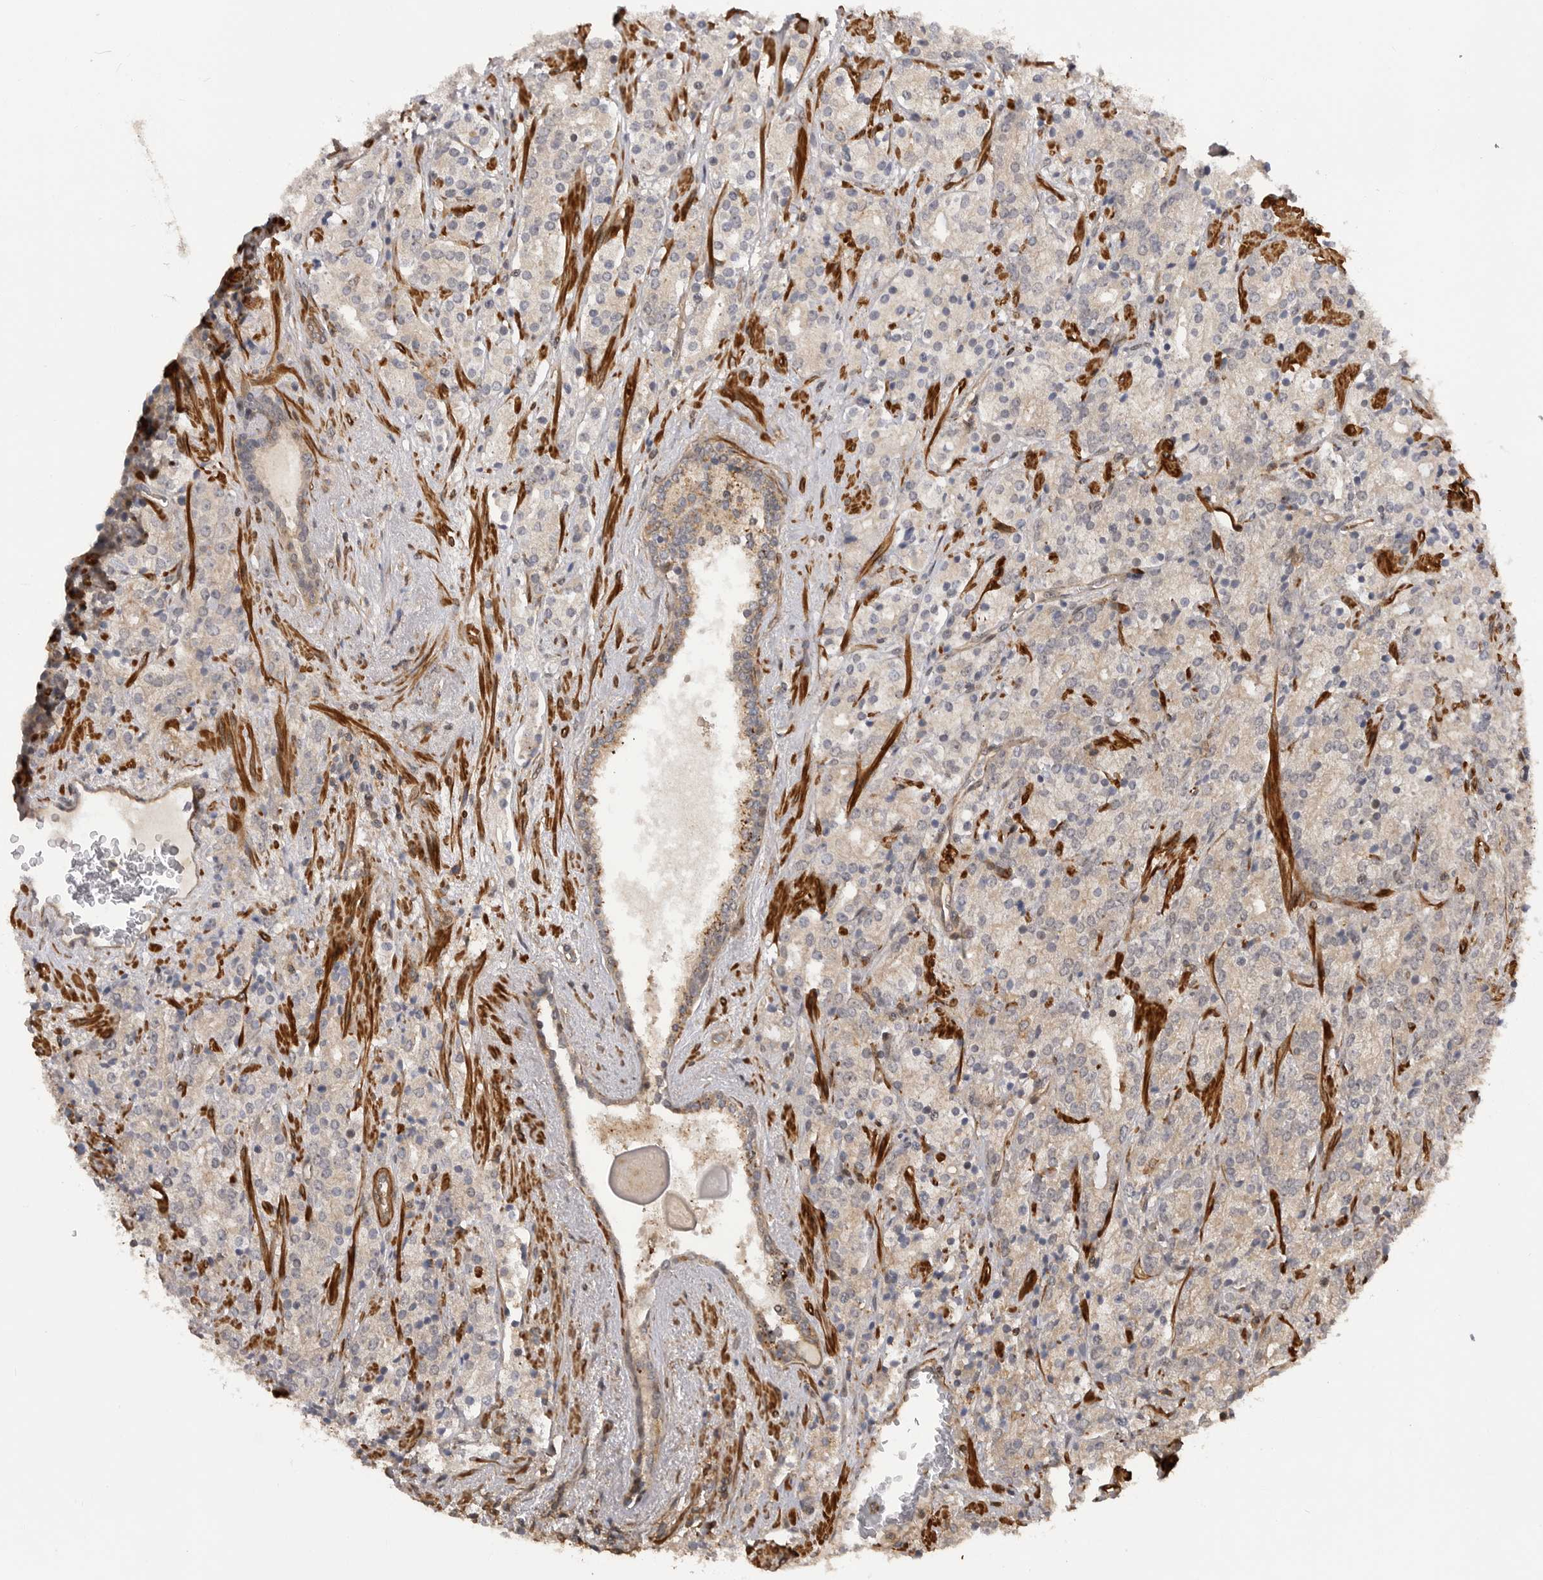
{"staining": {"intensity": "negative", "quantity": "none", "location": "none"}, "tissue": "prostate cancer", "cell_type": "Tumor cells", "image_type": "cancer", "snomed": [{"axis": "morphology", "description": "Adenocarcinoma, High grade"}, {"axis": "topography", "description": "Prostate"}], "caption": "Prostate adenocarcinoma (high-grade) was stained to show a protein in brown. There is no significant expression in tumor cells.", "gene": "TRIM56", "patient": {"sex": "male", "age": 71}}